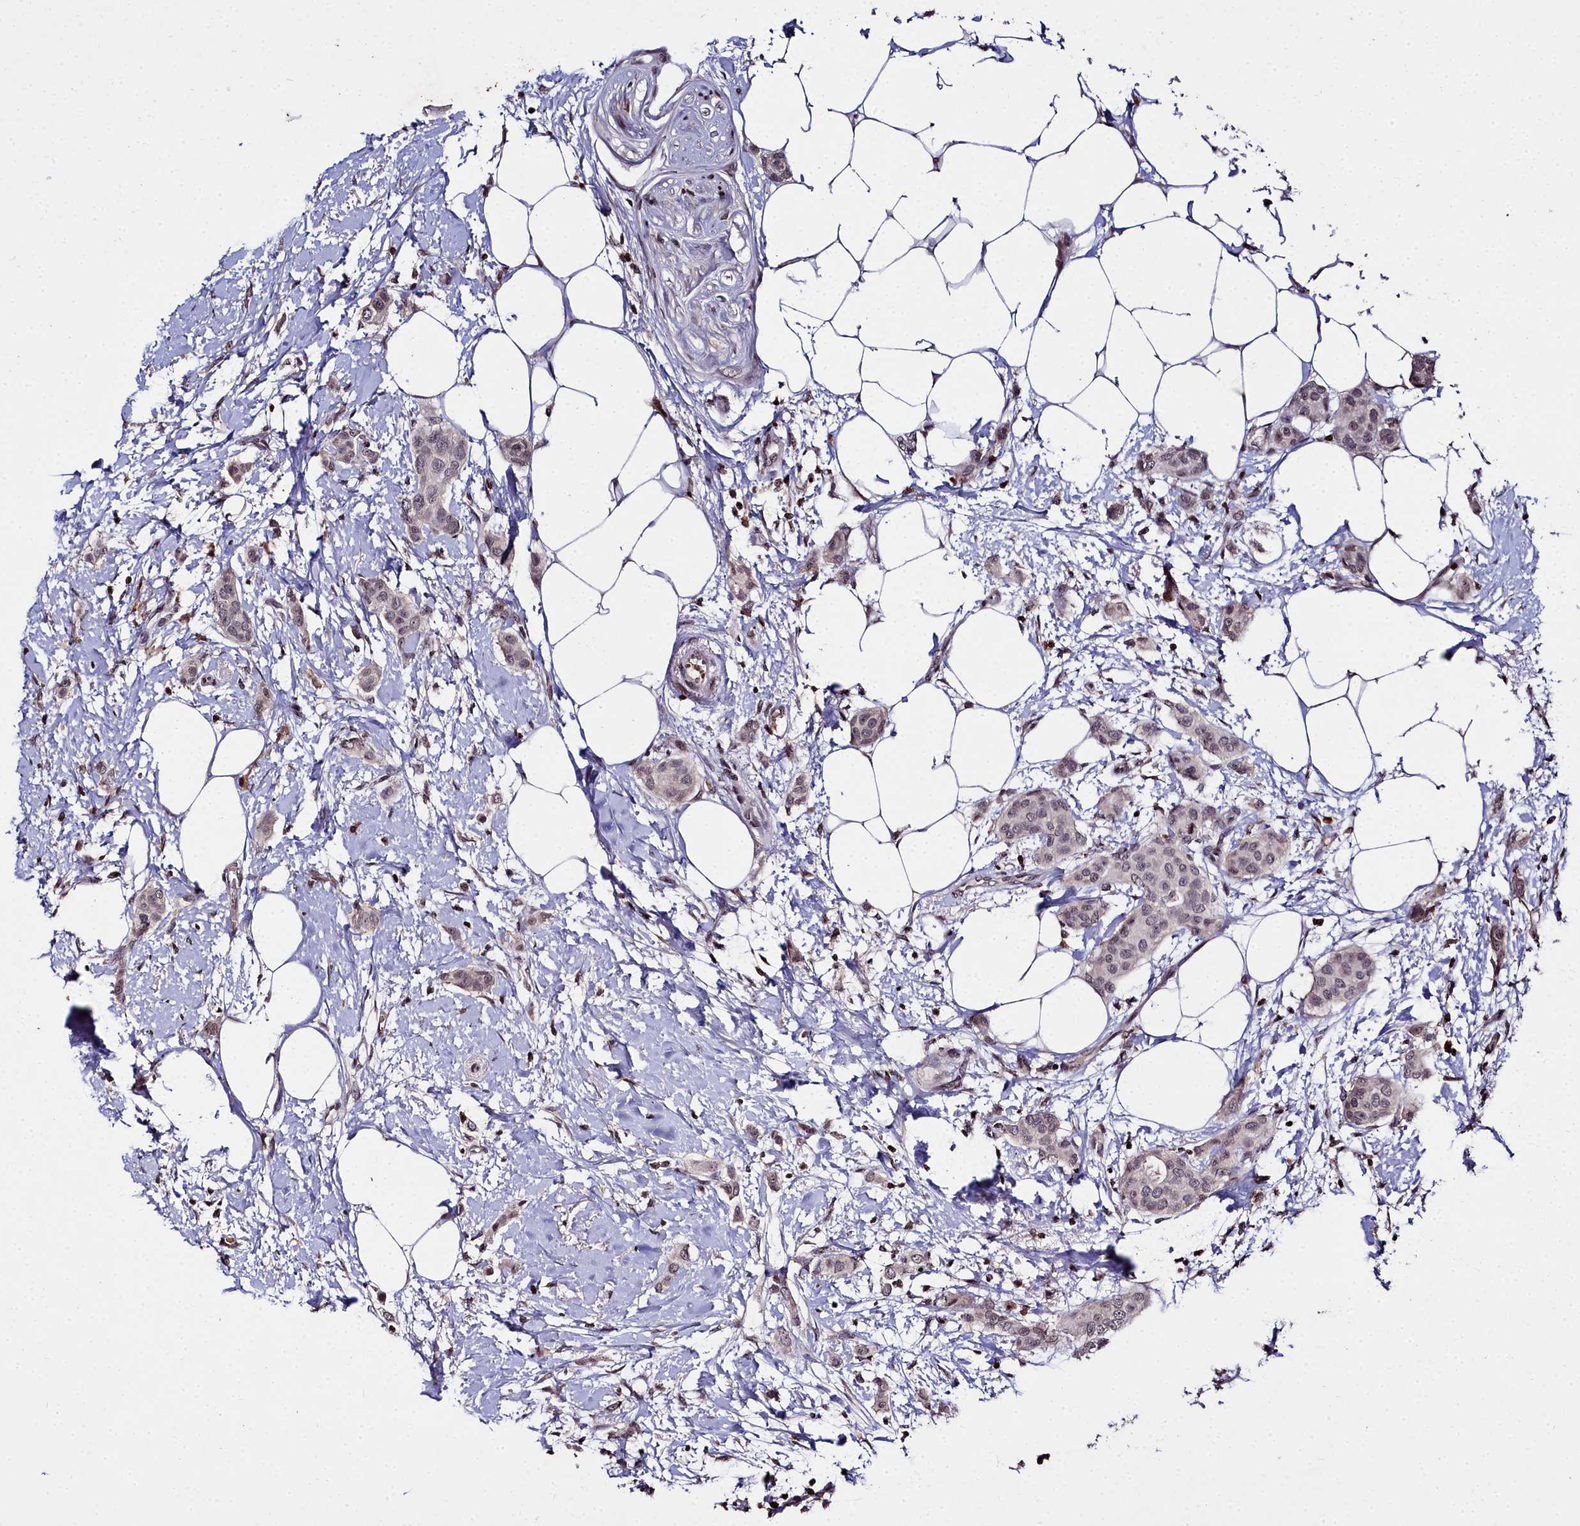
{"staining": {"intensity": "negative", "quantity": "none", "location": "none"}, "tissue": "breast cancer", "cell_type": "Tumor cells", "image_type": "cancer", "snomed": [{"axis": "morphology", "description": "Duct carcinoma"}, {"axis": "topography", "description": "Breast"}], "caption": "Infiltrating ductal carcinoma (breast) stained for a protein using immunohistochemistry exhibits no expression tumor cells.", "gene": "FZD4", "patient": {"sex": "female", "age": 72}}